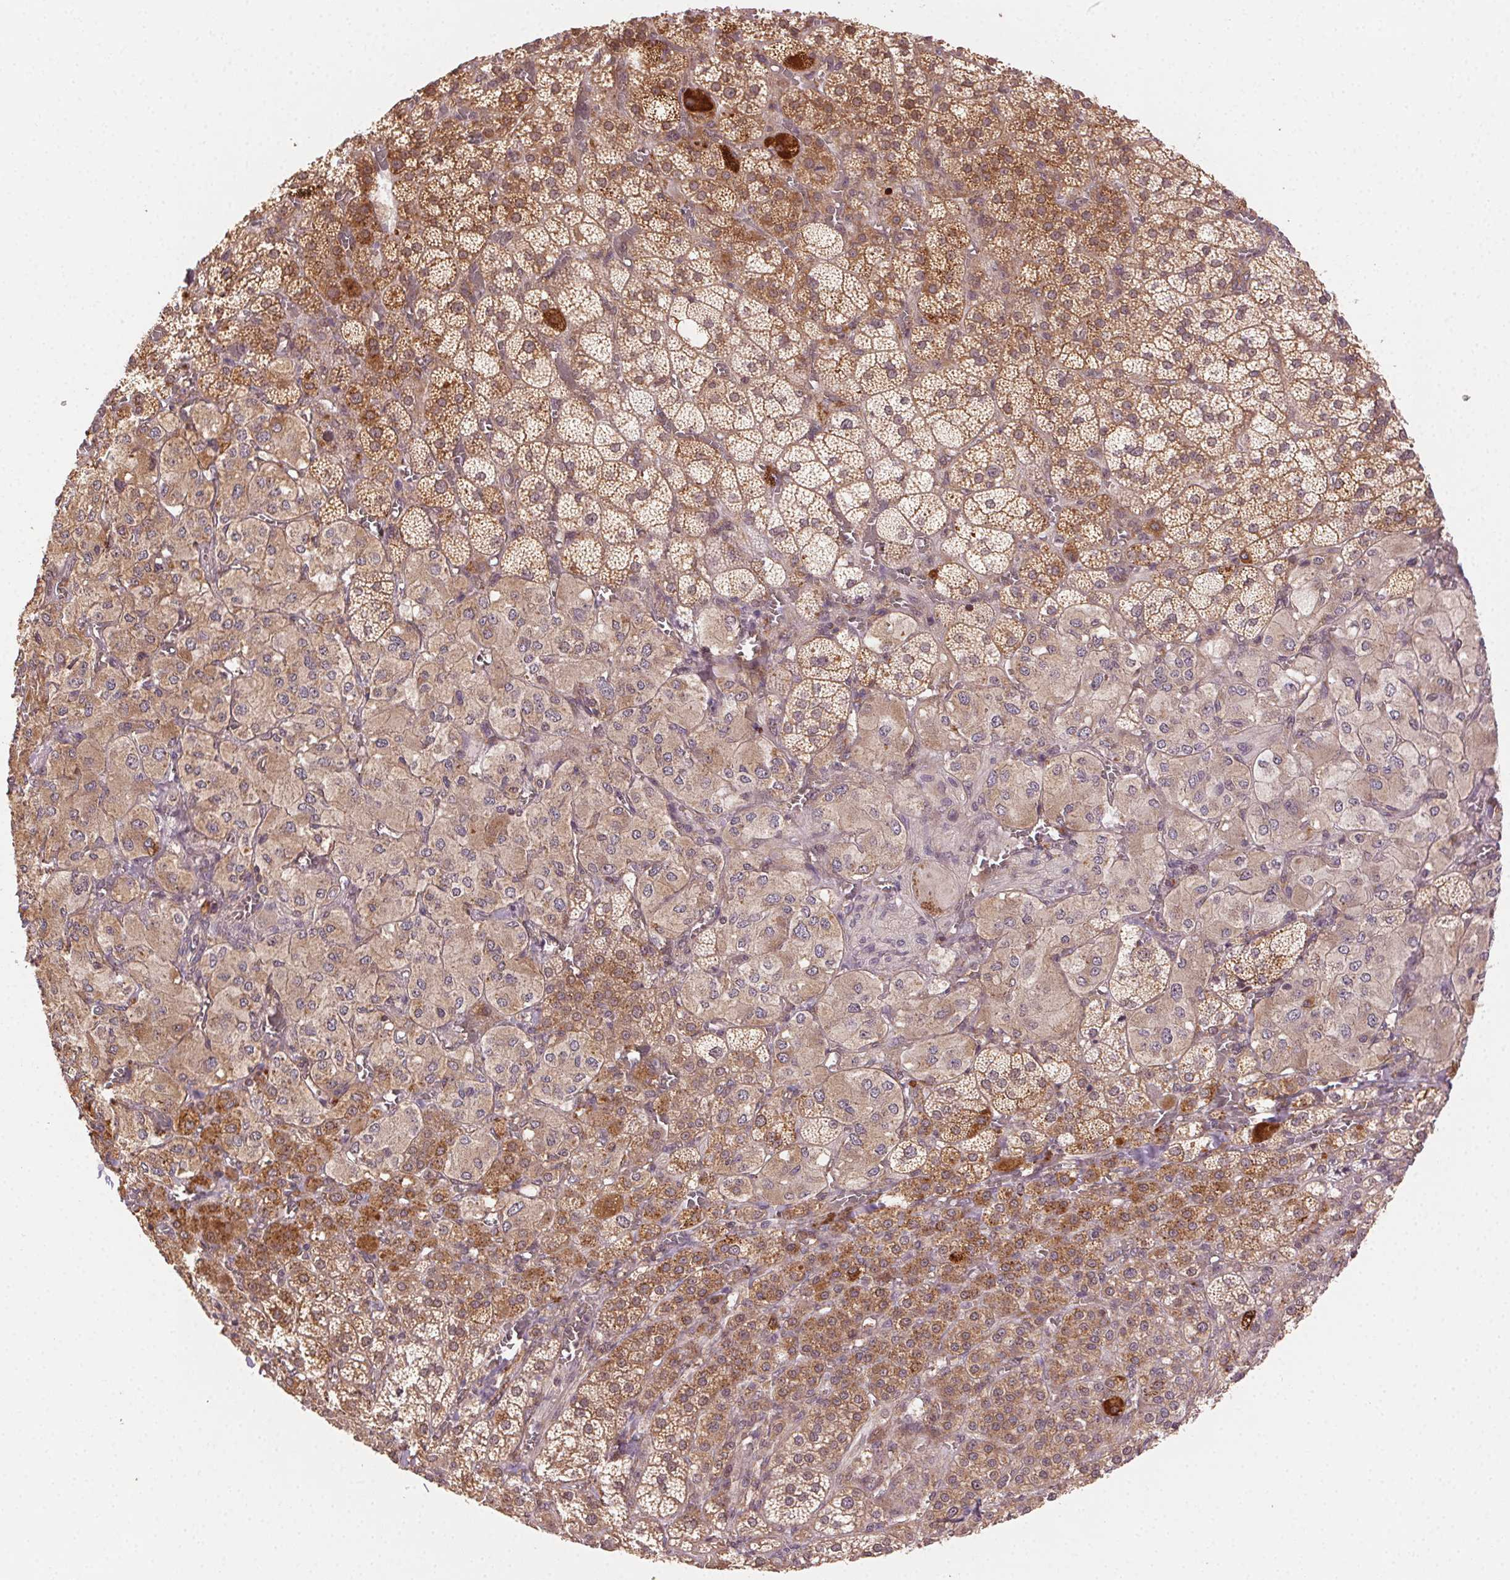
{"staining": {"intensity": "strong", "quantity": ">75%", "location": "cytoplasmic/membranous"}, "tissue": "adrenal gland", "cell_type": "Glandular cells", "image_type": "normal", "snomed": [{"axis": "morphology", "description": "Normal tissue, NOS"}, {"axis": "topography", "description": "Adrenal gland"}], "caption": "Protein expression analysis of normal human adrenal gland reveals strong cytoplasmic/membranous positivity in approximately >75% of glandular cells.", "gene": "KLHL15", "patient": {"sex": "female", "age": 60}}